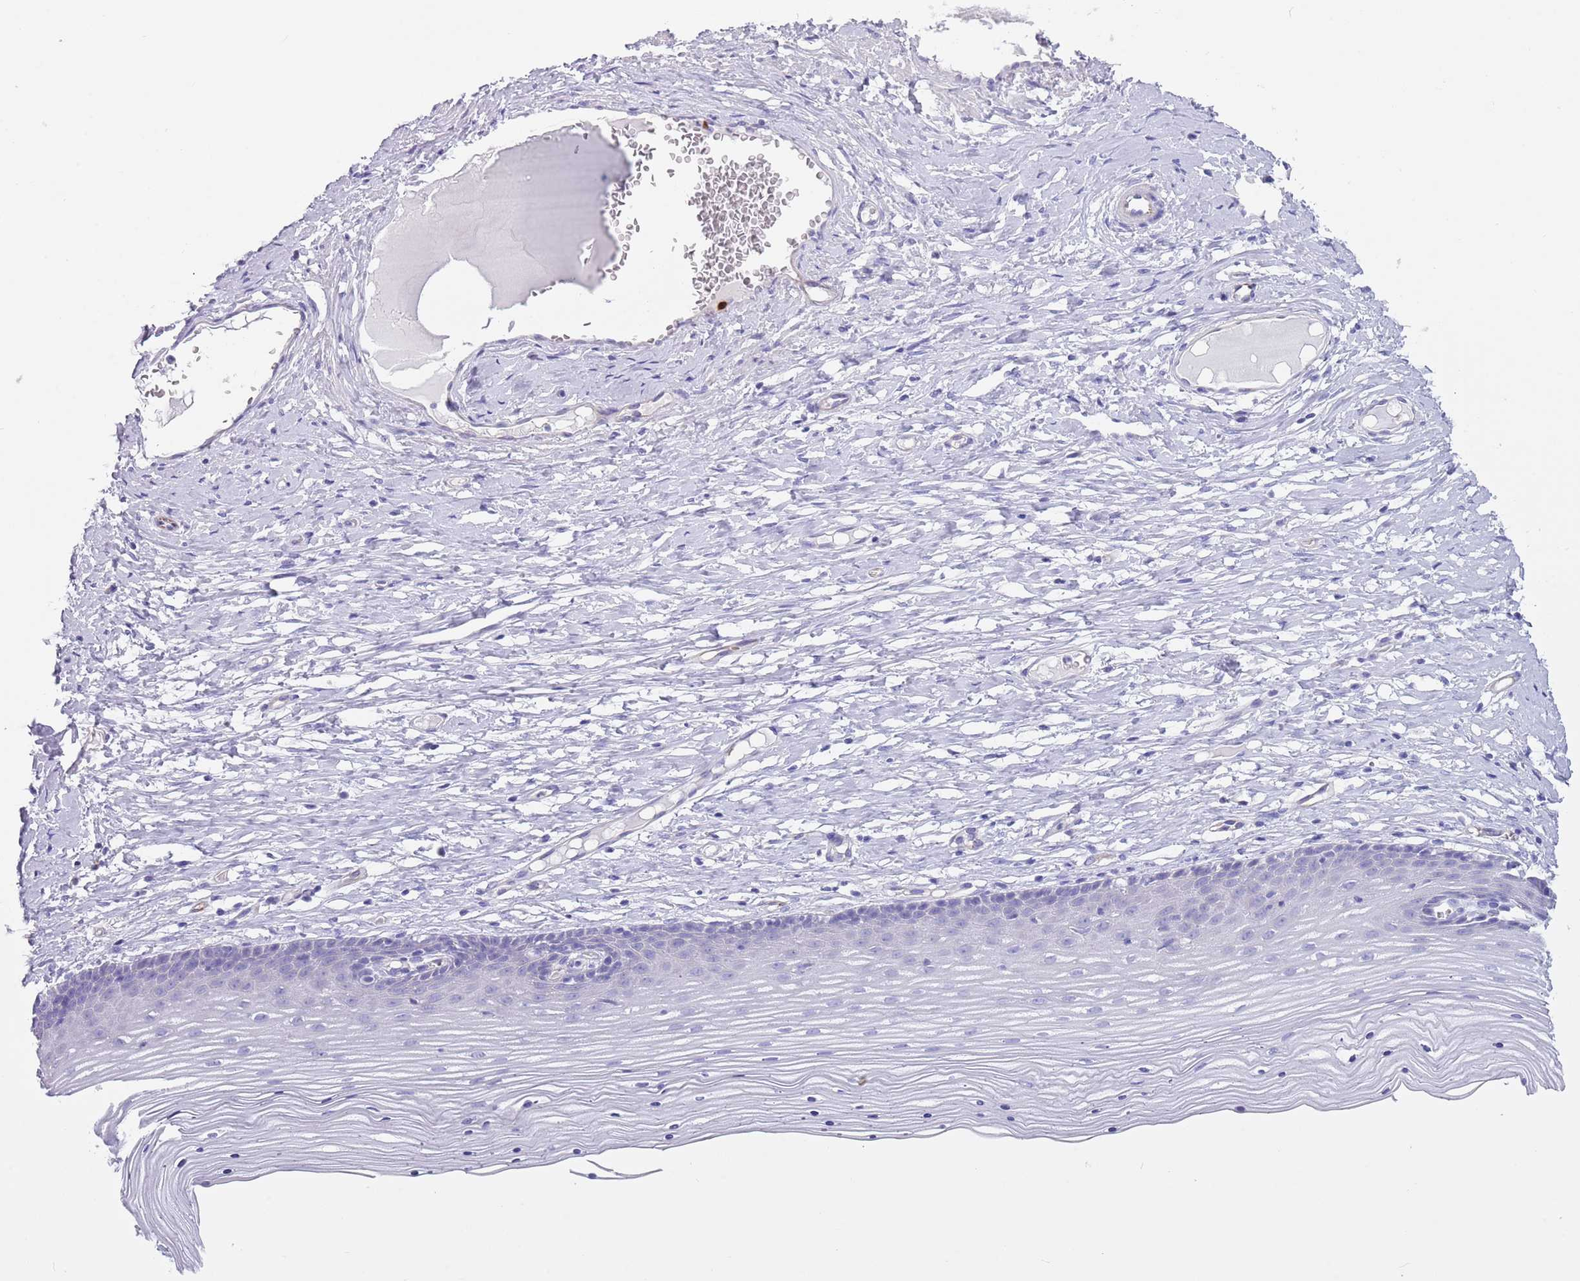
{"staining": {"intensity": "negative", "quantity": "none", "location": "none"}, "tissue": "cervix", "cell_type": "Glandular cells", "image_type": "normal", "snomed": [{"axis": "morphology", "description": "Normal tissue, NOS"}, {"axis": "topography", "description": "Cervix"}], "caption": "Photomicrograph shows no significant protein staining in glandular cells of normal cervix. The staining is performed using DAB (3,3'-diaminobenzidine) brown chromogen with nuclei counter-stained in using hematoxylin.", "gene": "TSGA13", "patient": {"sex": "female", "age": 42}}